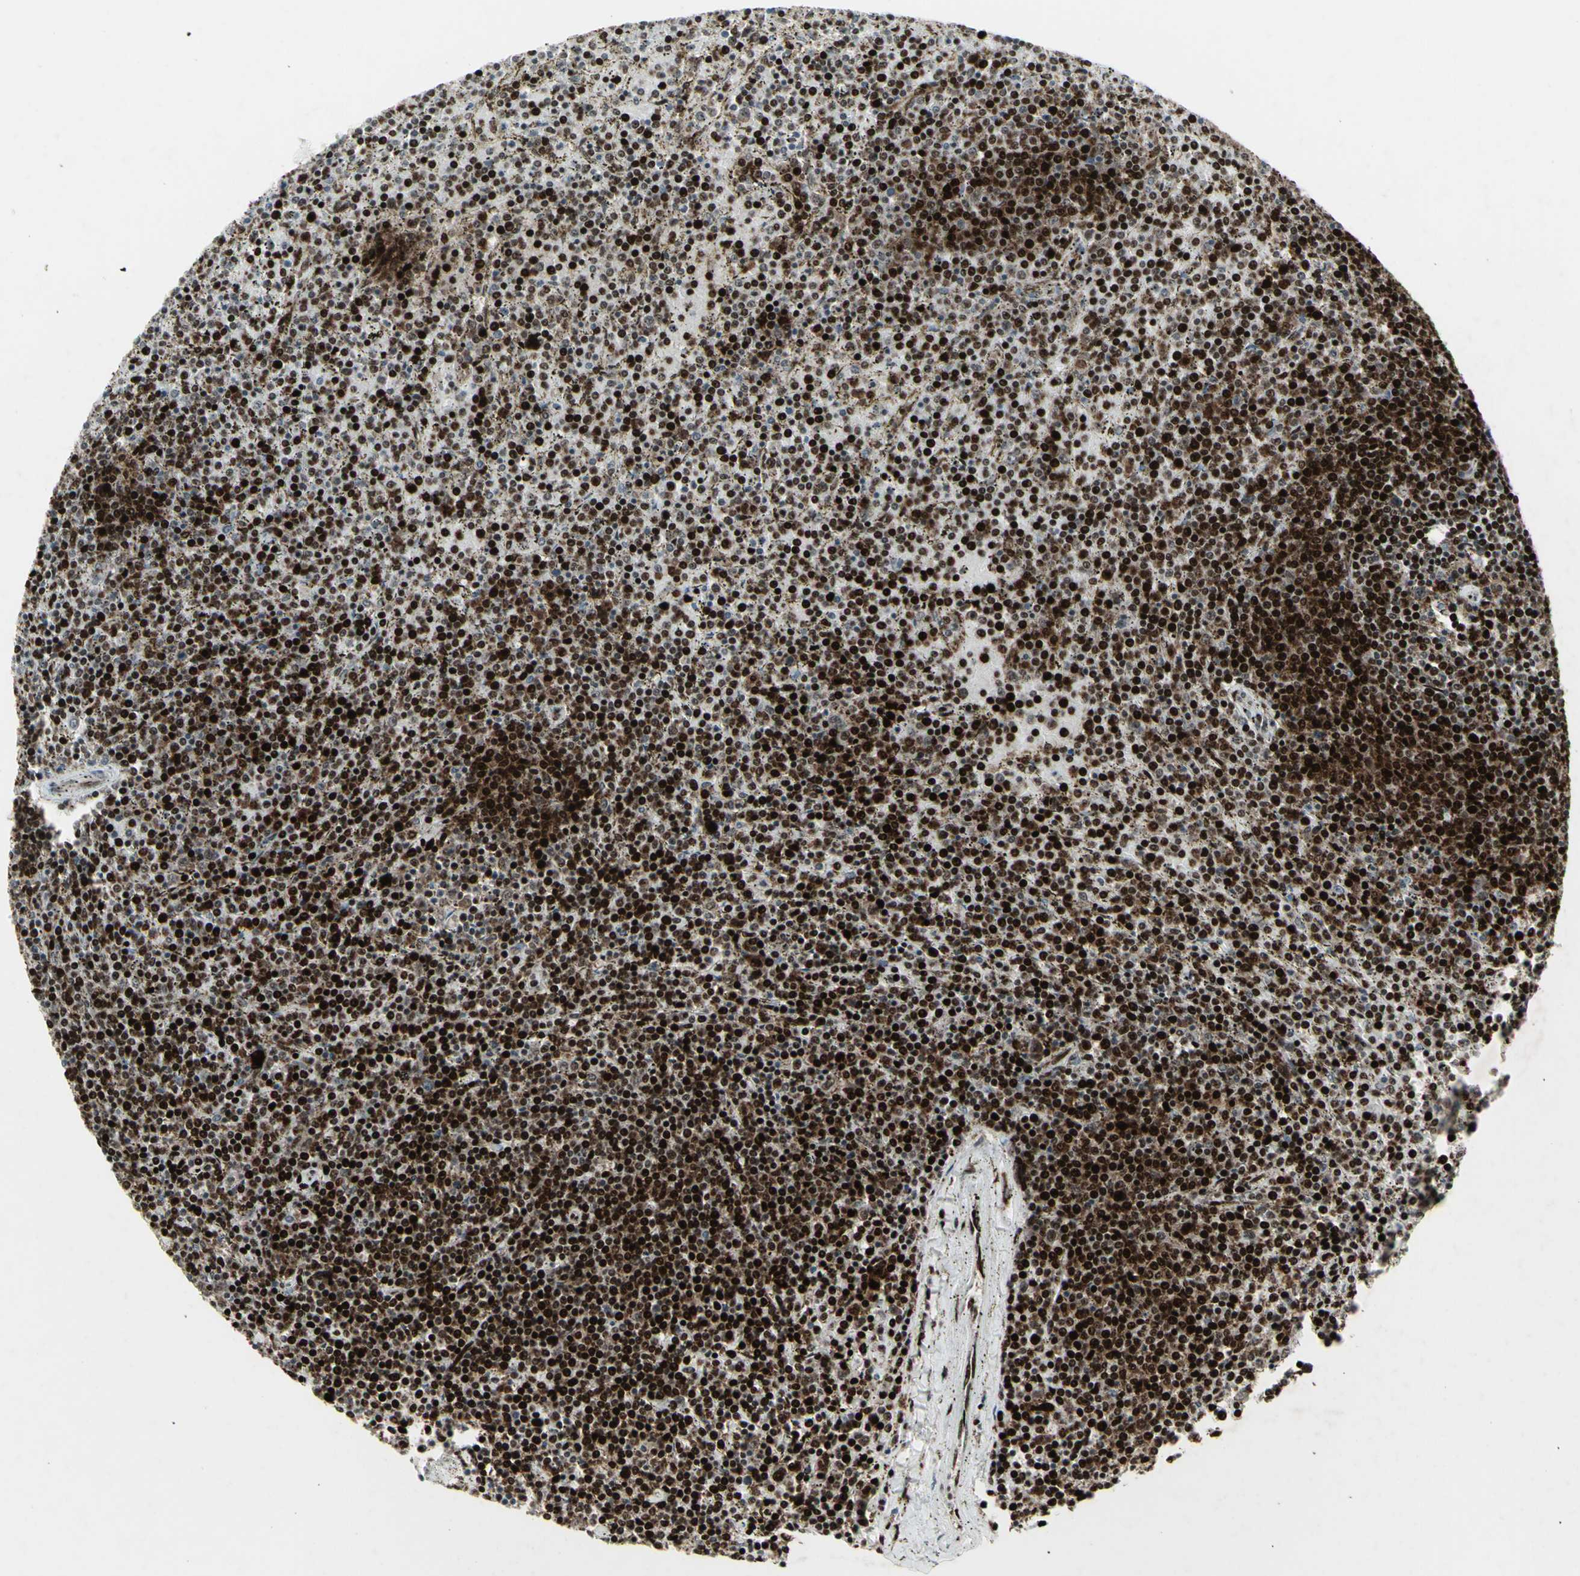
{"staining": {"intensity": "strong", "quantity": ">75%", "location": "nuclear"}, "tissue": "lymphoma", "cell_type": "Tumor cells", "image_type": "cancer", "snomed": [{"axis": "morphology", "description": "Malignant lymphoma, non-Hodgkin's type, Low grade"}, {"axis": "topography", "description": "Spleen"}], "caption": "IHC staining of malignant lymphoma, non-Hodgkin's type (low-grade), which shows high levels of strong nuclear staining in approximately >75% of tumor cells indicating strong nuclear protein staining. The staining was performed using DAB (3,3'-diaminobenzidine) (brown) for protein detection and nuclei were counterstained in hematoxylin (blue).", "gene": "U2AF2", "patient": {"sex": "female", "age": 77}}